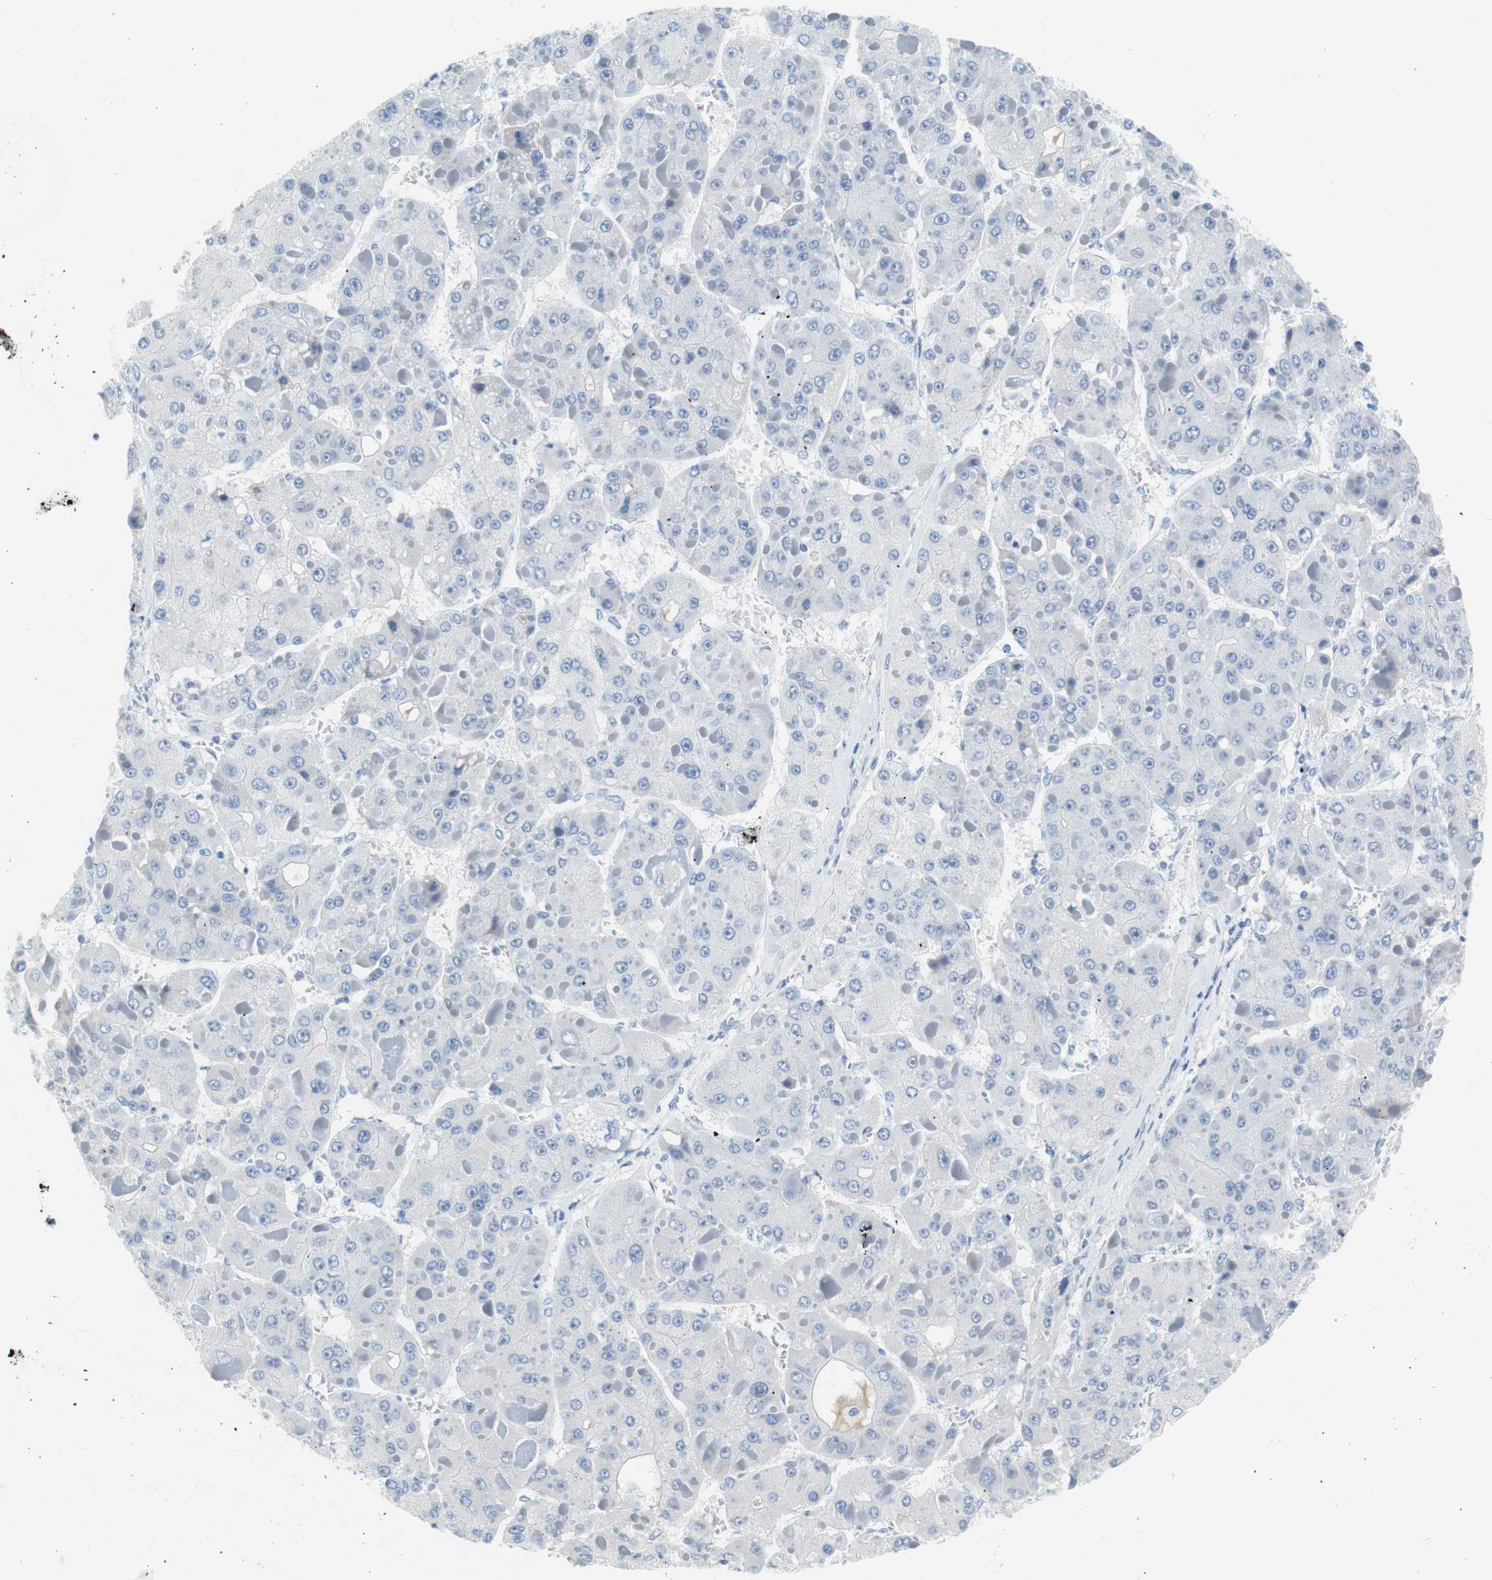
{"staining": {"intensity": "negative", "quantity": "none", "location": "none"}, "tissue": "liver cancer", "cell_type": "Tumor cells", "image_type": "cancer", "snomed": [{"axis": "morphology", "description": "Carcinoma, Hepatocellular, NOS"}, {"axis": "topography", "description": "Liver"}], "caption": "This histopathology image is of liver hepatocellular carcinoma stained with IHC to label a protein in brown with the nuclei are counter-stained blue. There is no positivity in tumor cells.", "gene": "MYH1", "patient": {"sex": "female", "age": 73}}